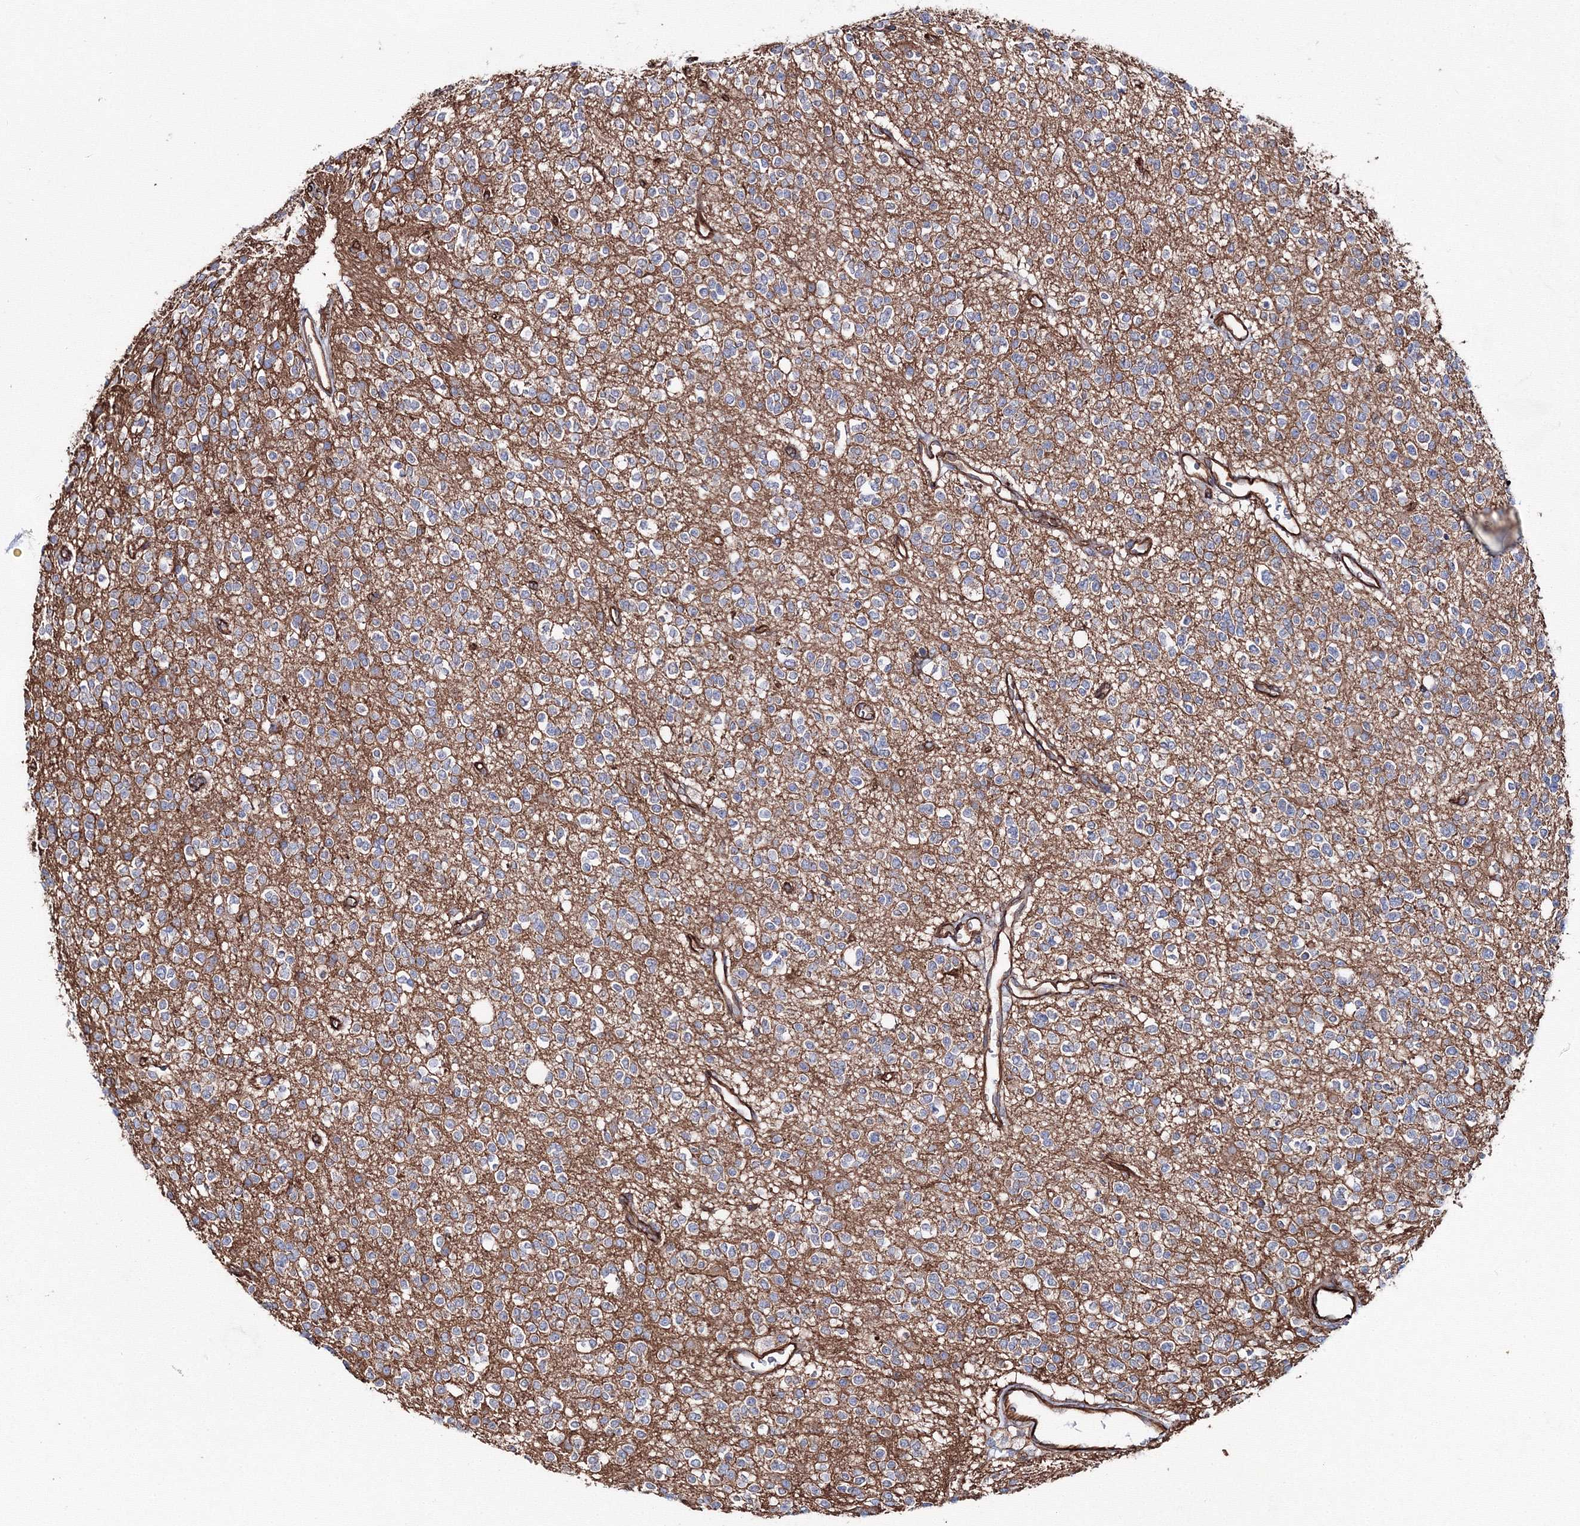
{"staining": {"intensity": "weak", "quantity": "<25%", "location": "cytoplasmic/membranous"}, "tissue": "glioma", "cell_type": "Tumor cells", "image_type": "cancer", "snomed": [{"axis": "morphology", "description": "Glioma, malignant, High grade"}, {"axis": "topography", "description": "Brain"}], "caption": "Tumor cells are negative for brown protein staining in glioma.", "gene": "ANKRD37", "patient": {"sex": "male", "age": 34}}